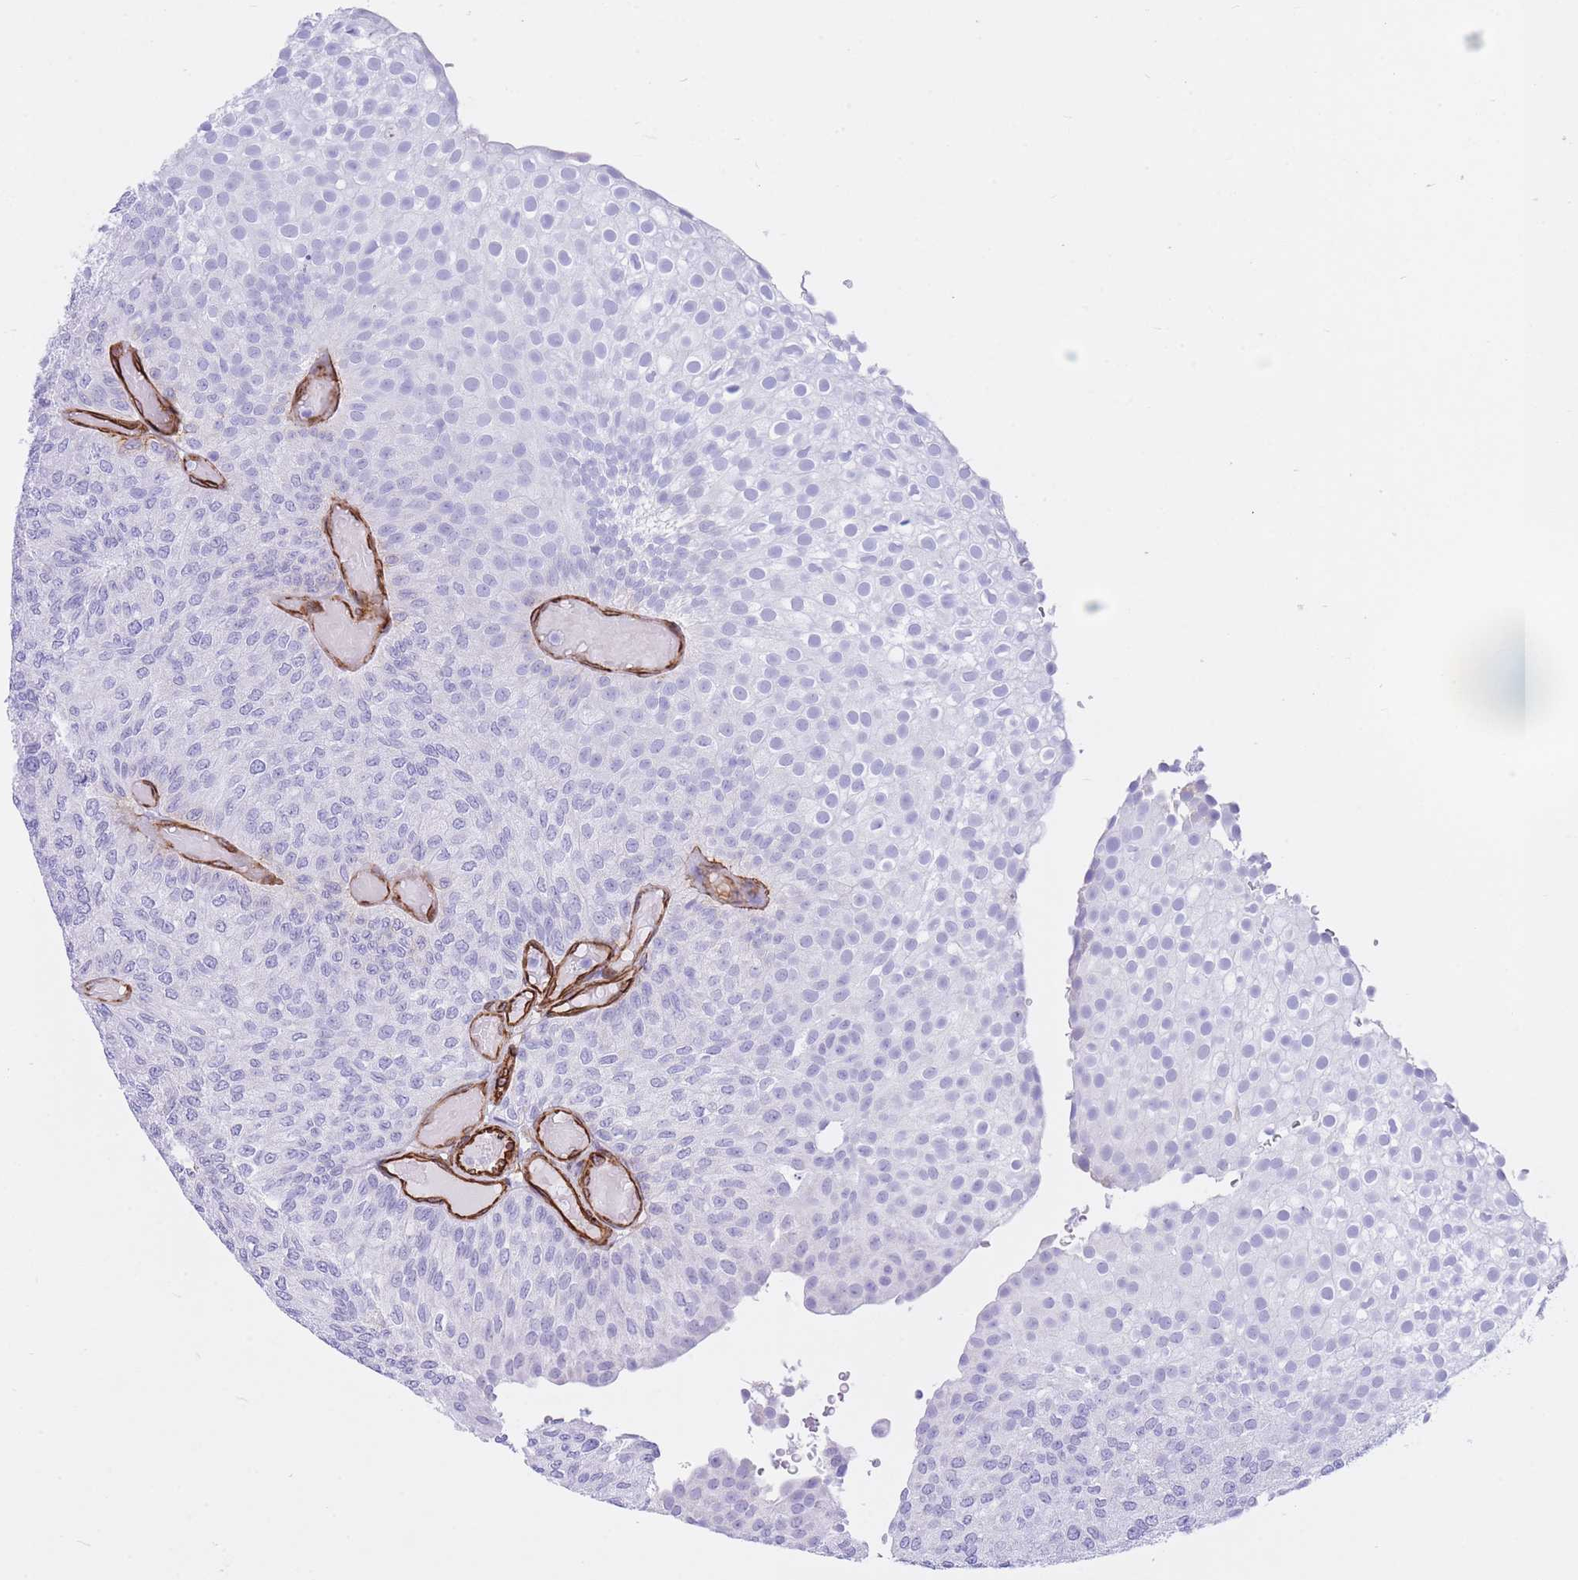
{"staining": {"intensity": "negative", "quantity": "none", "location": "none"}, "tissue": "urothelial cancer", "cell_type": "Tumor cells", "image_type": "cancer", "snomed": [{"axis": "morphology", "description": "Urothelial carcinoma, Low grade"}, {"axis": "topography", "description": "Urinary bladder"}], "caption": "IHC histopathology image of neoplastic tissue: human urothelial cancer stained with DAB (3,3'-diaminobenzidine) shows no significant protein positivity in tumor cells.", "gene": "CAVIN1", "patient": {"sex": "male", "age": 78}}